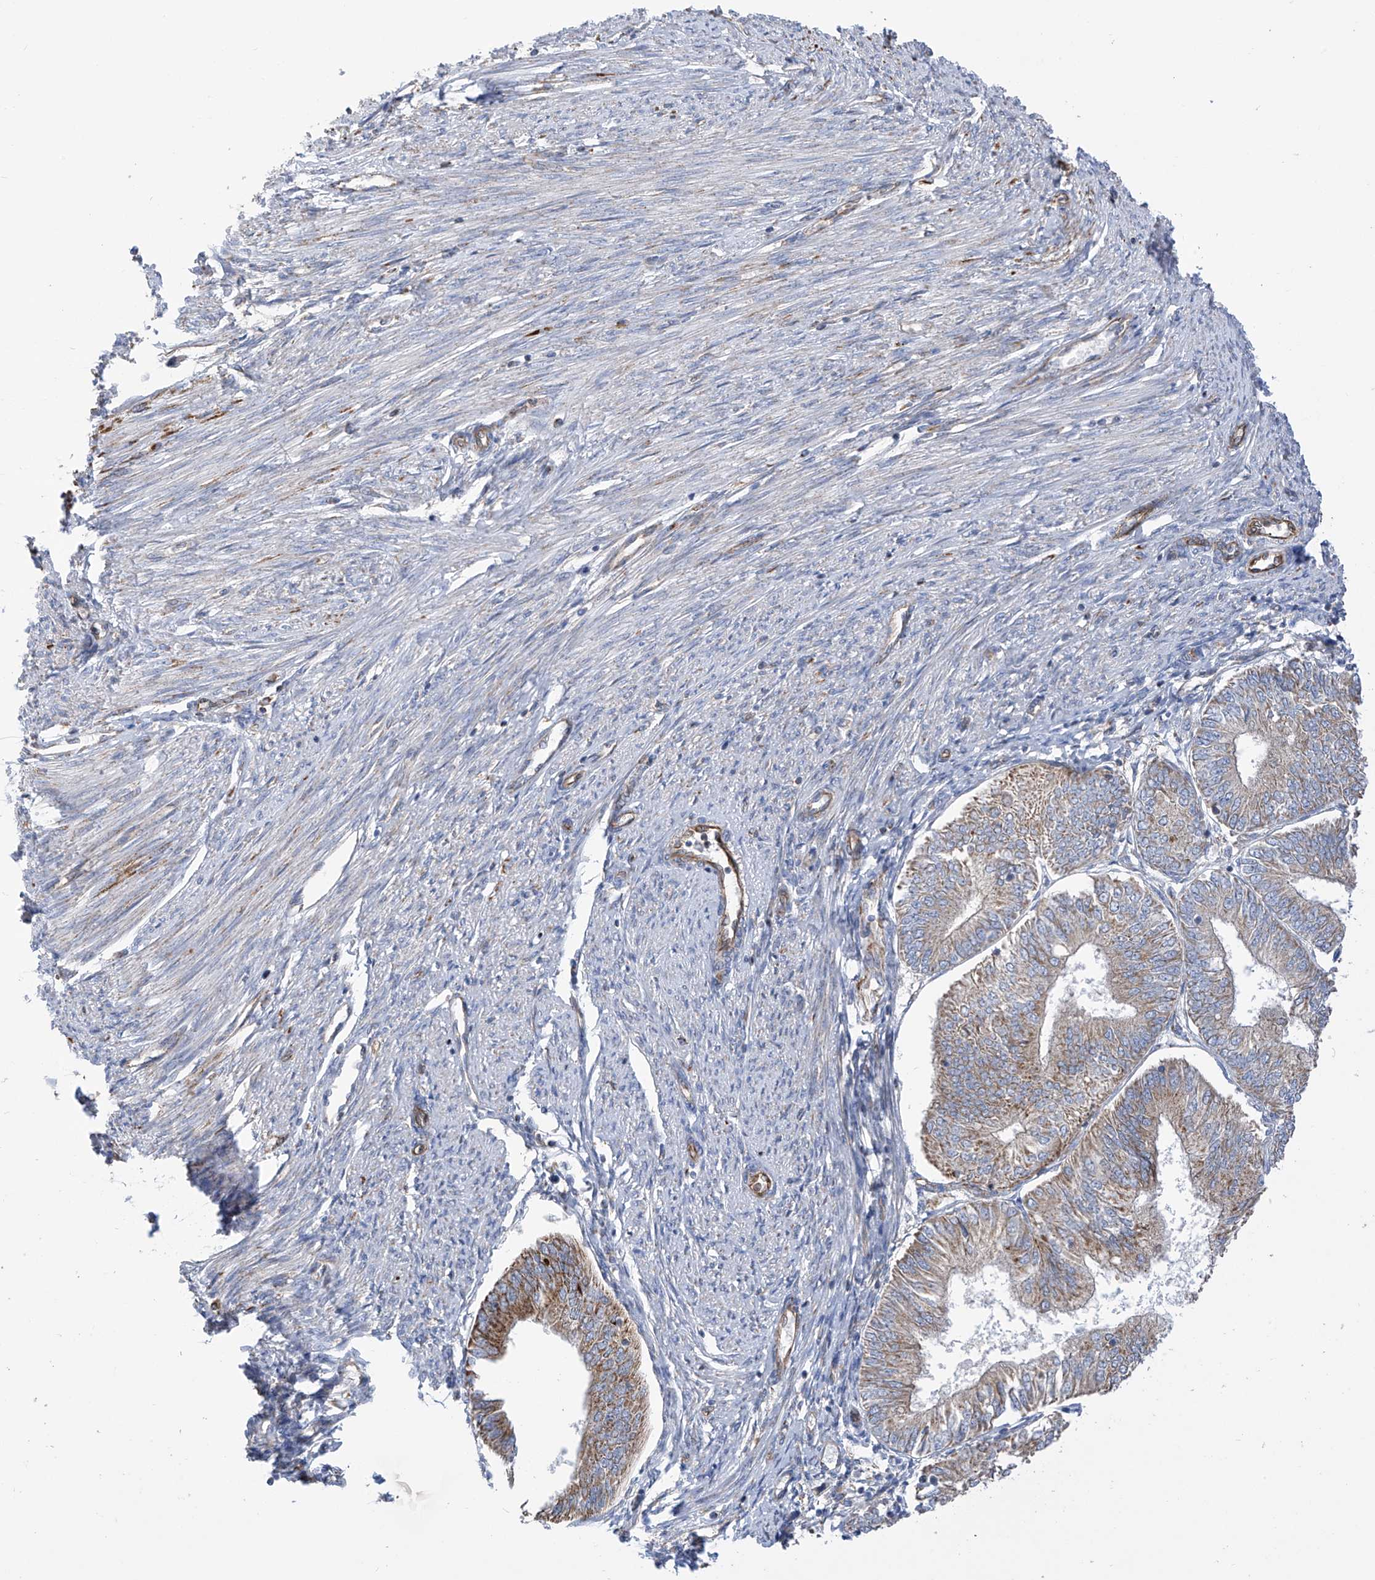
{"staining": {"intensity": "moderate", "quantity": "25%-75%", "location": "cytoplasmic/membranous"}, "tissue": "endometrial cancer", "cell_type": "Tumor cells", "image_type": "cancer", "snomed": [{"axis": "morphology", "description": "Adenocarcinoma, NOS"}, {"axis": "topography", "description": "Endometrium"}], "caption": "DAB immunohistochemical staining of human endometrial adenocarcinoma shows moderate cytoplasmic/membranous protein expression in approximately 25%-75% of tumor cells.", "gene": "EIF5B", "patient": {"sex": "female", "age": 58}}